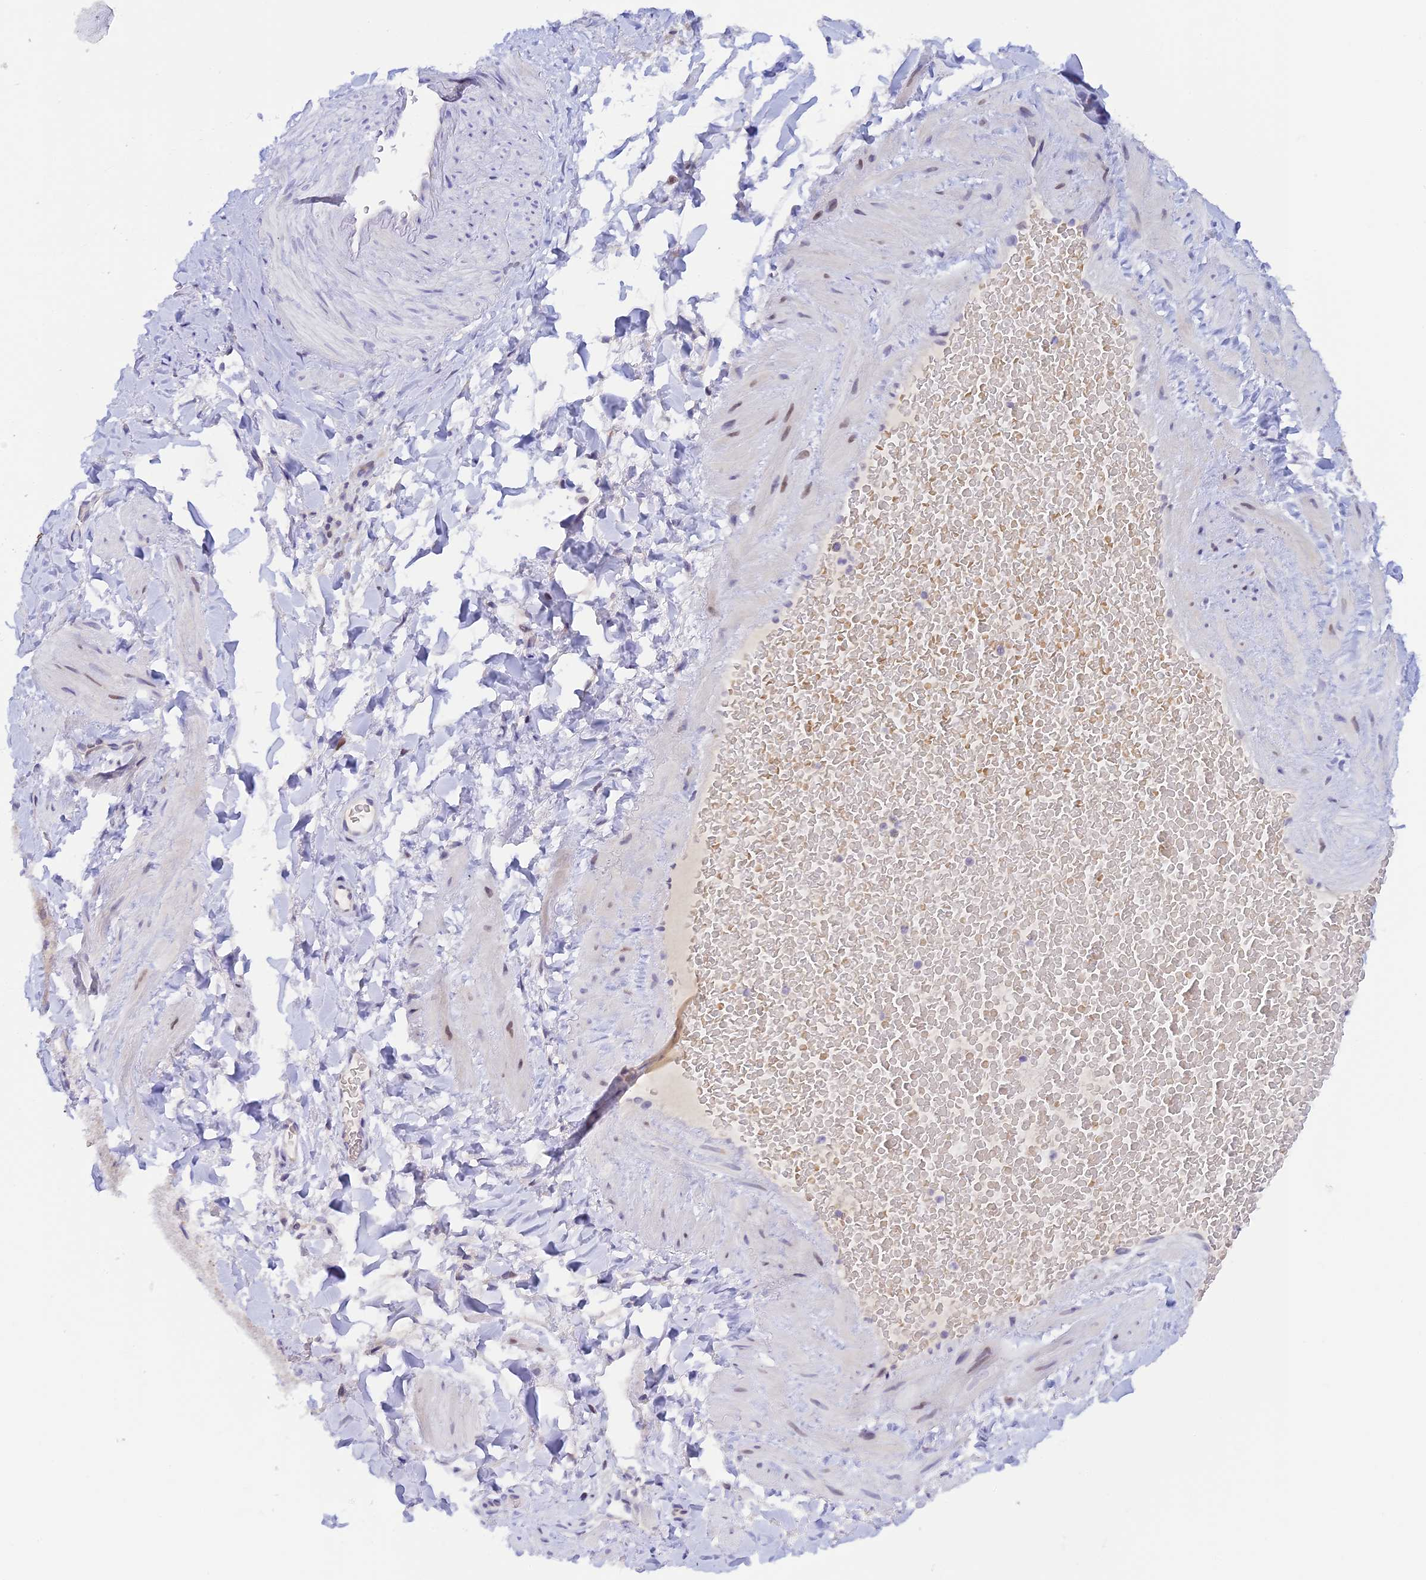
{"staining": {"intensity": "negative", "quantity": "none", "location": "none"}, "tissue": "adipose tissue", "cell_type": "Adipocytes", "image_type": "normal", "snomed": [{"axis": "morphology", "description": "Normal tissue, NOS"}, {"axis": "topography", "description": "Soft tissue"}, {"axis": "topography", "description": "Vascular tissue"}], "caption": "A high-resolution micrograph shows immunohistochemistry (IHC) staining of benign adipose tissue, which demonstrates no significant positivity in adipocytes.", "gene": "RASGEF1B", "patient": {"sex": "male", "age": 54}}